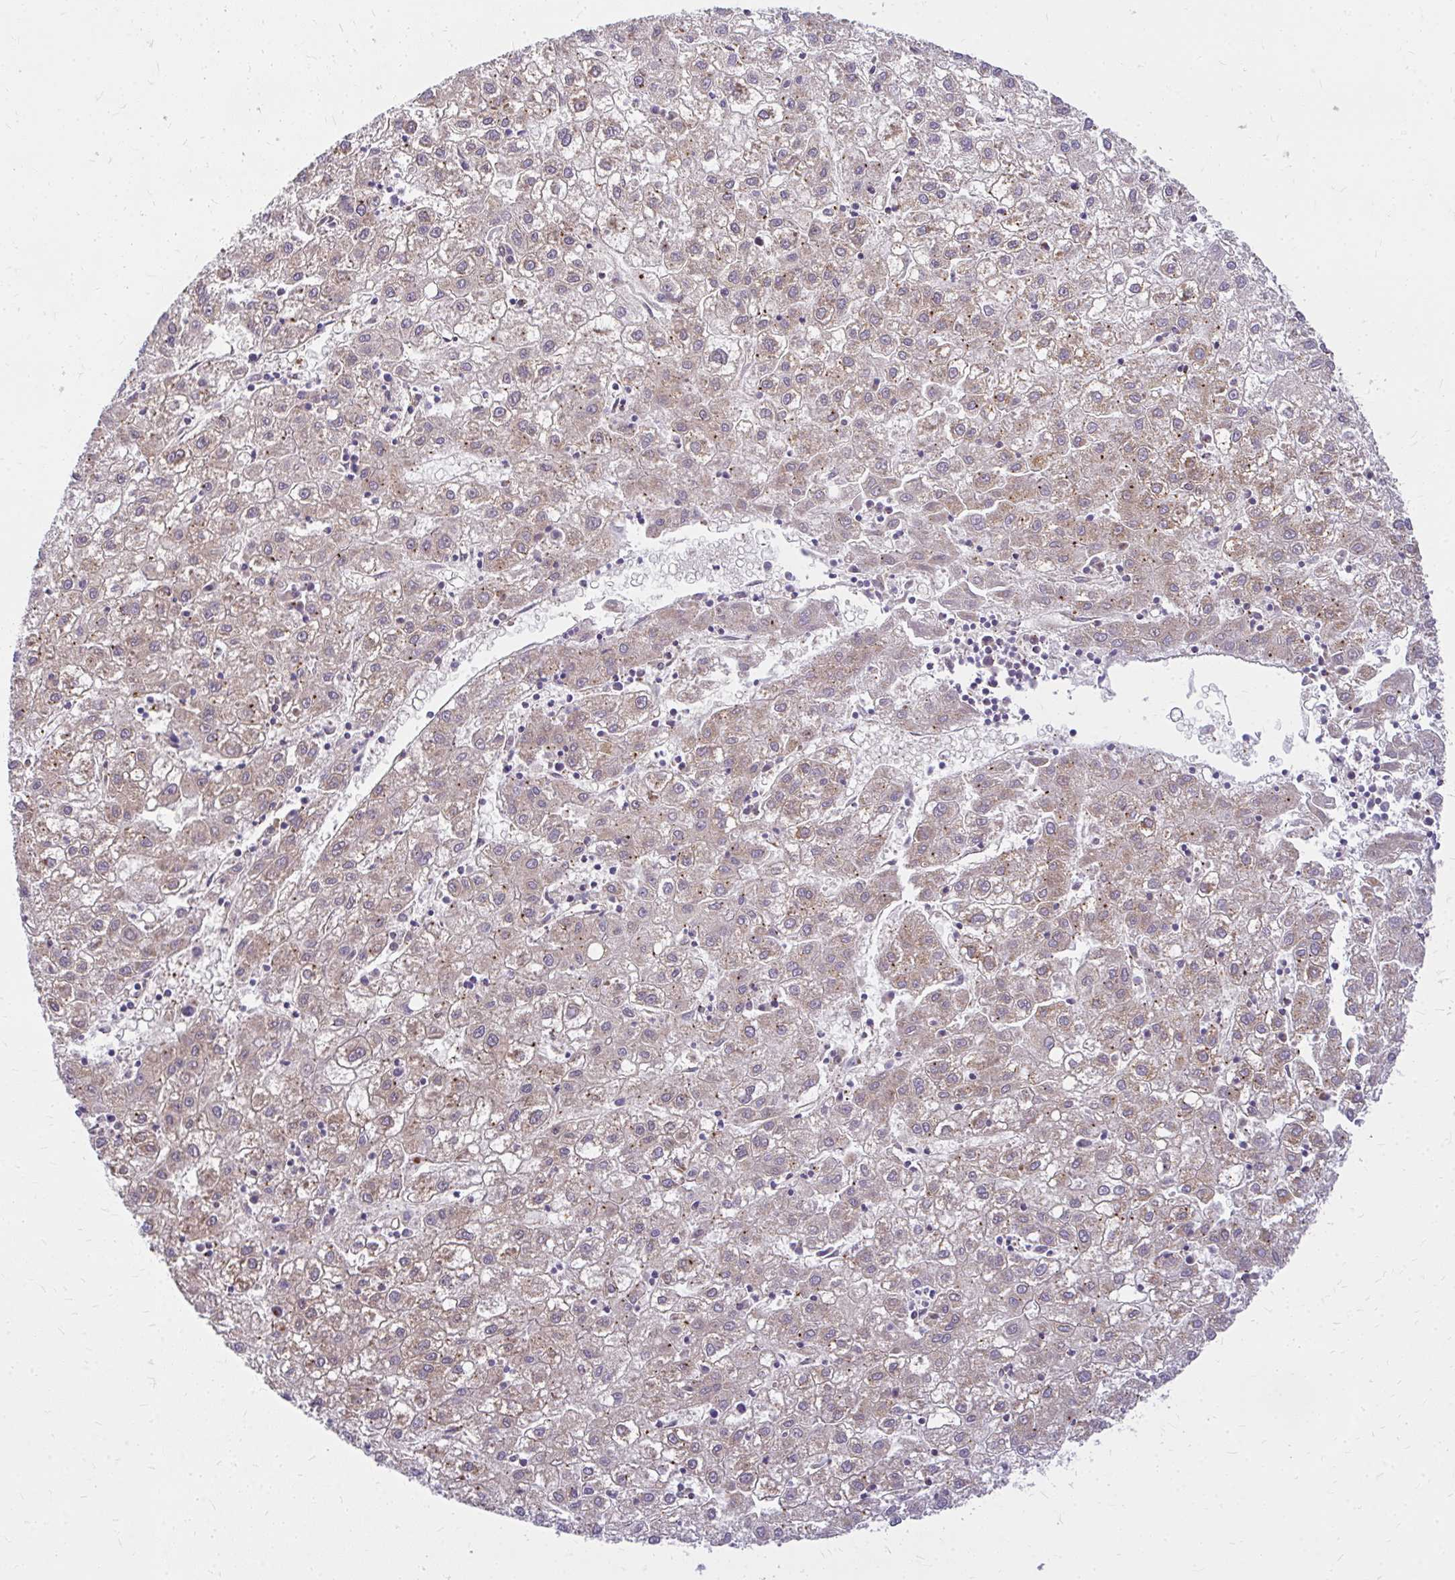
{"staining": {"intensity": "weak", "quantity": "25%-75%", "location": "cytoplasmic/membranous"}, "tissue": "liver cancer", "cell_type": "Tumor cells", "image_type": "cancer", "snomed": [{"axis": "morphology", "description": "Carcinoma, Hepatocellular, NOS"}, {"axis": "topography", "description": "Liver"}], "caption": "This is an image of IHC staining of hepatocellular carcinoma (liver), which shows weak positivity in the cytoplasmic/membranous of tumor cells.", "gene": "RSKR", "patient": {"sex": "male", "age": 72}}